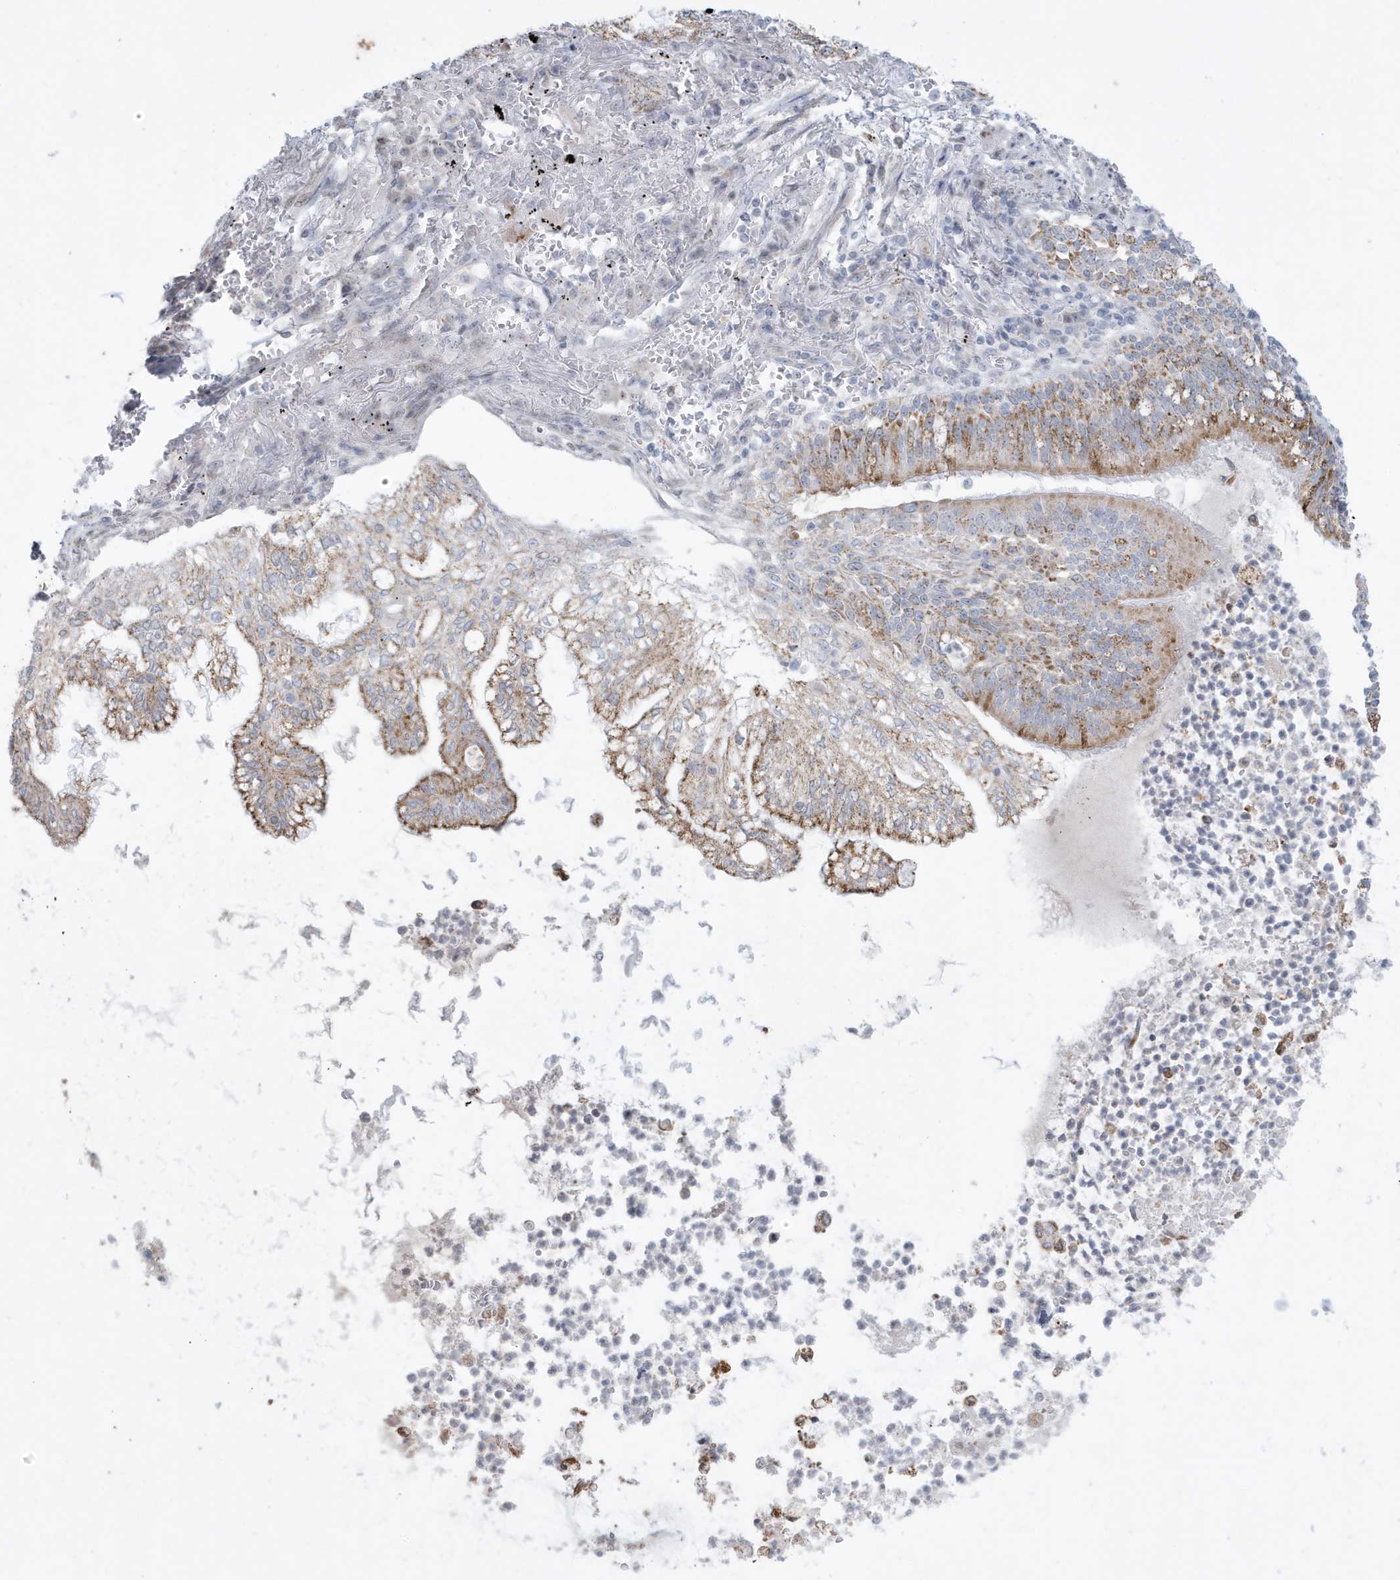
{"staining": {"intensity": "moderate", "quantity": ">75%", "location": "cytoplasmic/membranous"}, "tissue": "lung cancer", "cell_type": "Tumor cells", "image_type": "cancer", "snomed": [{"axis": "morphology", "description": "Adenocarcinoma, NOS"}, {"axis": "topography", "description": "Lung"}], "caption": "A photomicrograph showing moderate cytoplasmic/membranous staining in about >75% of tumor cells in lung cancer (adenocarcinoma), as visualized by brown immunohistochemical staining.", "gene": "FNDC1", "patient": {"sex": "female", "age": 70}}